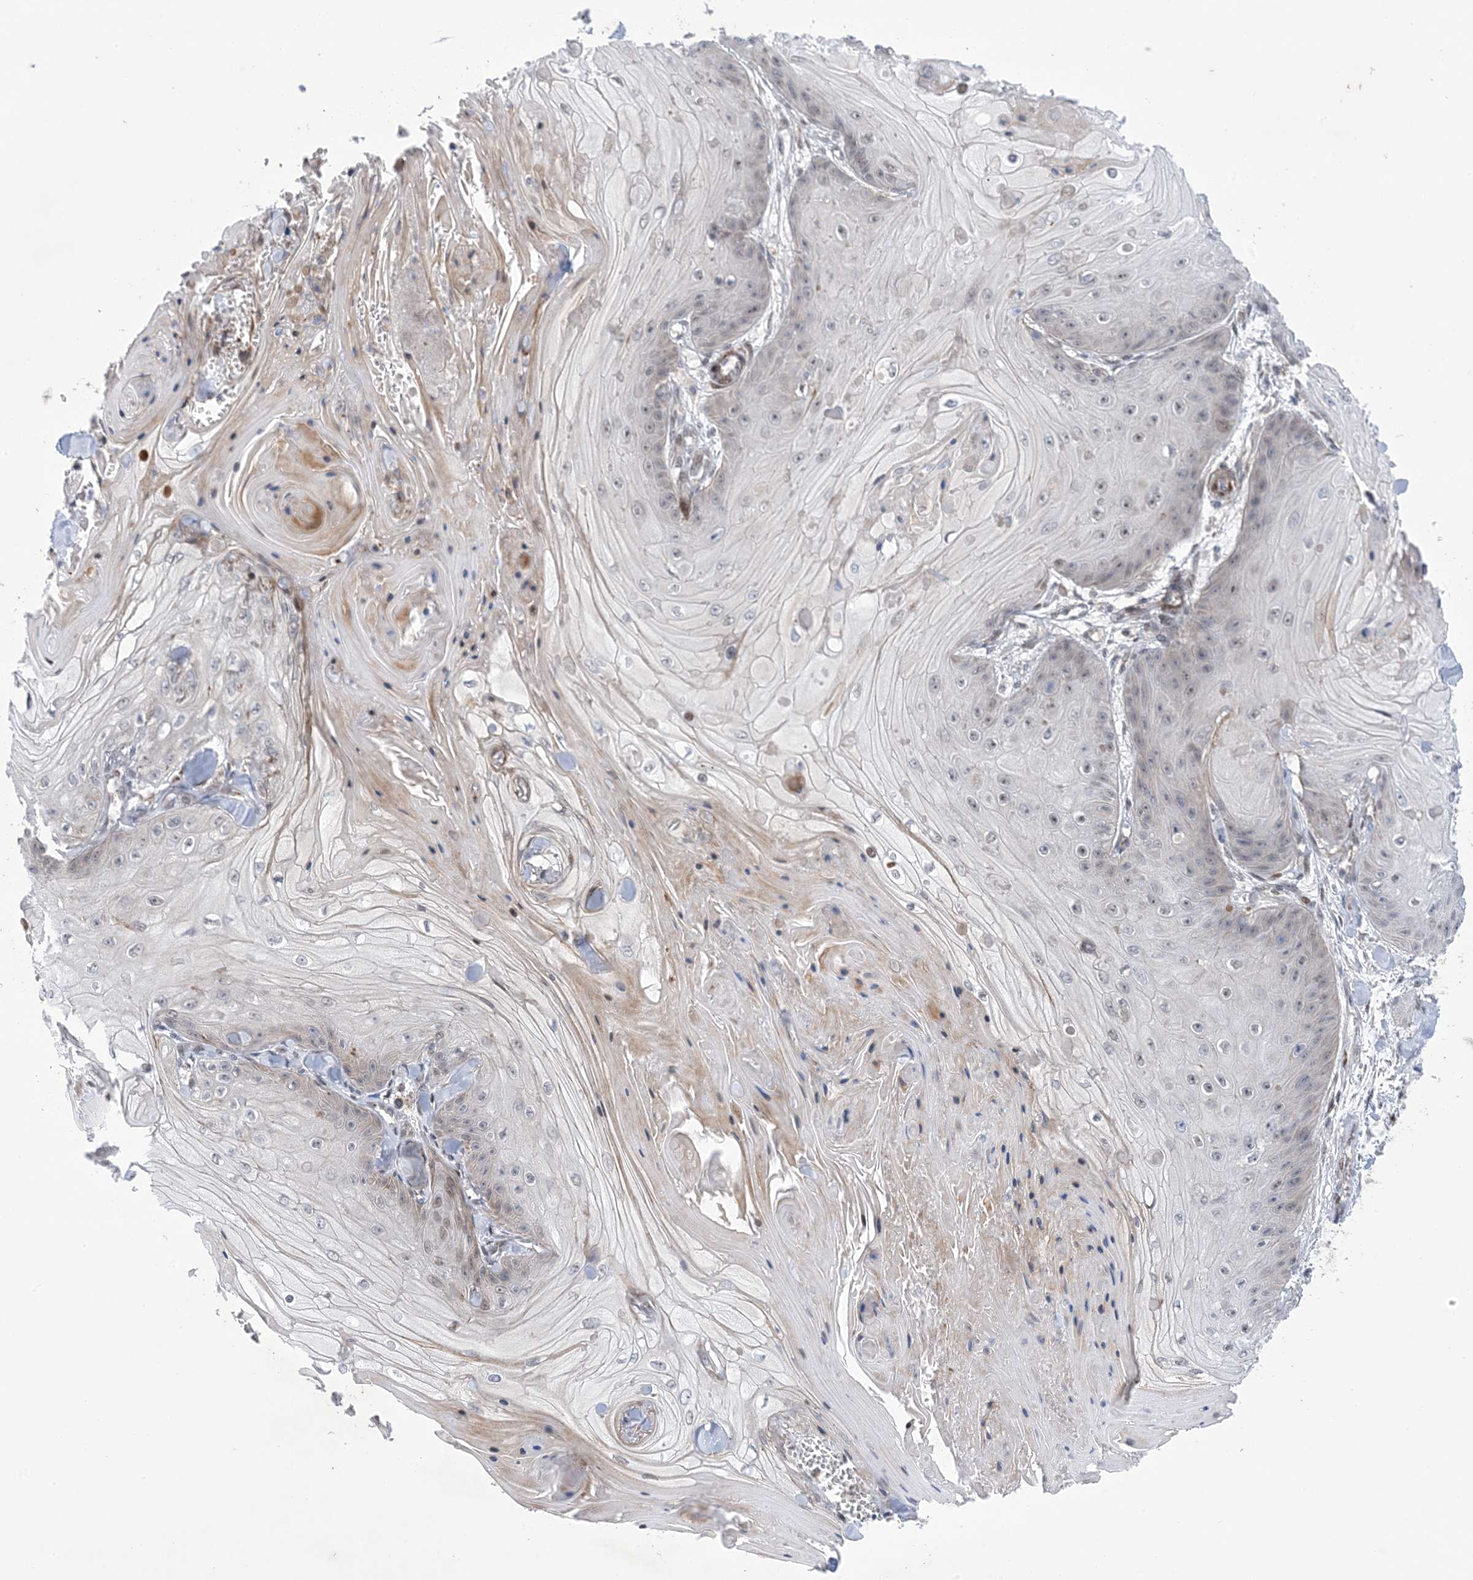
{"staining": {"intensity": "negative", "quantity": "none", "location": "none"}, "tissue": "skin cancer", "cell_type": "Tumor cells", "image_type": "cancer", "snomed": [{"axis": "morphology", "description": "Squamous cell carcinoma, NOS"}, {"axis": "topography", "description": "Skin"}], "caption": "Skin cancer (squamous cell carcinoma) was stained to show a protein in brown. There is no significant expression in tumor cells. (DAB immunohistochemistry (IHC) visualized using brightfield microscopy, high magnification).", "gene": "ZNF8", "patient": {"sex": "male", "age": 74}}